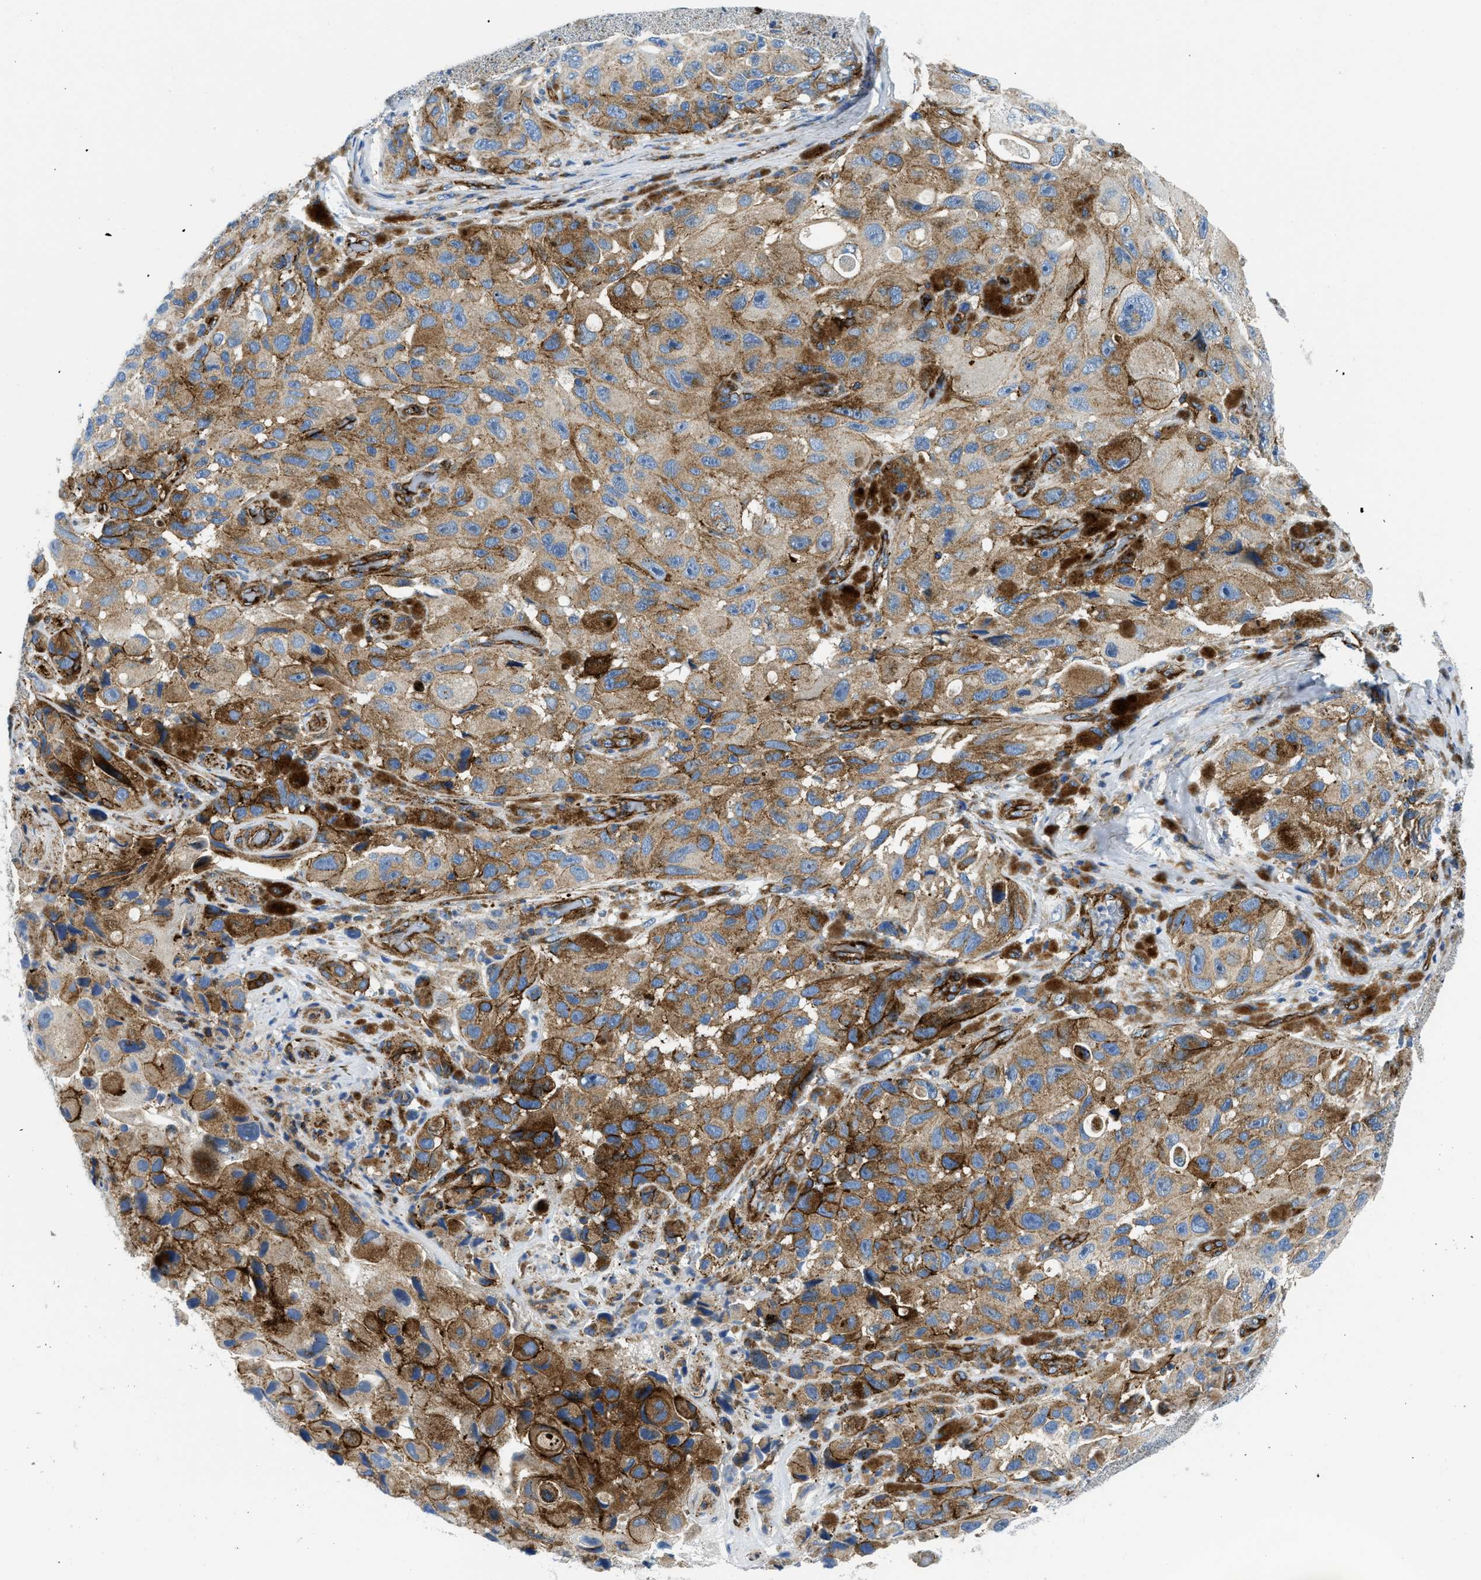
{"staining": {"intensity": "moderate", "quantity": ">75%", "location": "cytoplasmic/membranous"}, "tissue": "melanoma", "cell_type": "Tumor cells", "image_type": "cancer", "snomed": [{"axis": "morphology", "description": "Malignant melanoma, NOS"}, {"axis": "topography", "description": "Skin"}], "caption": "Immunohistochemical staining of melanoma displays medium levels of moderate cytoplasmic/membranous expression in approximately >75% of tumor cells. The protein is stained brown, and the nuclei are stained in blue (DAB IHC with brightfield microscopy, high magnification).", "gene": "CUTA", "patient": {"sex": "female", "age": 73}}